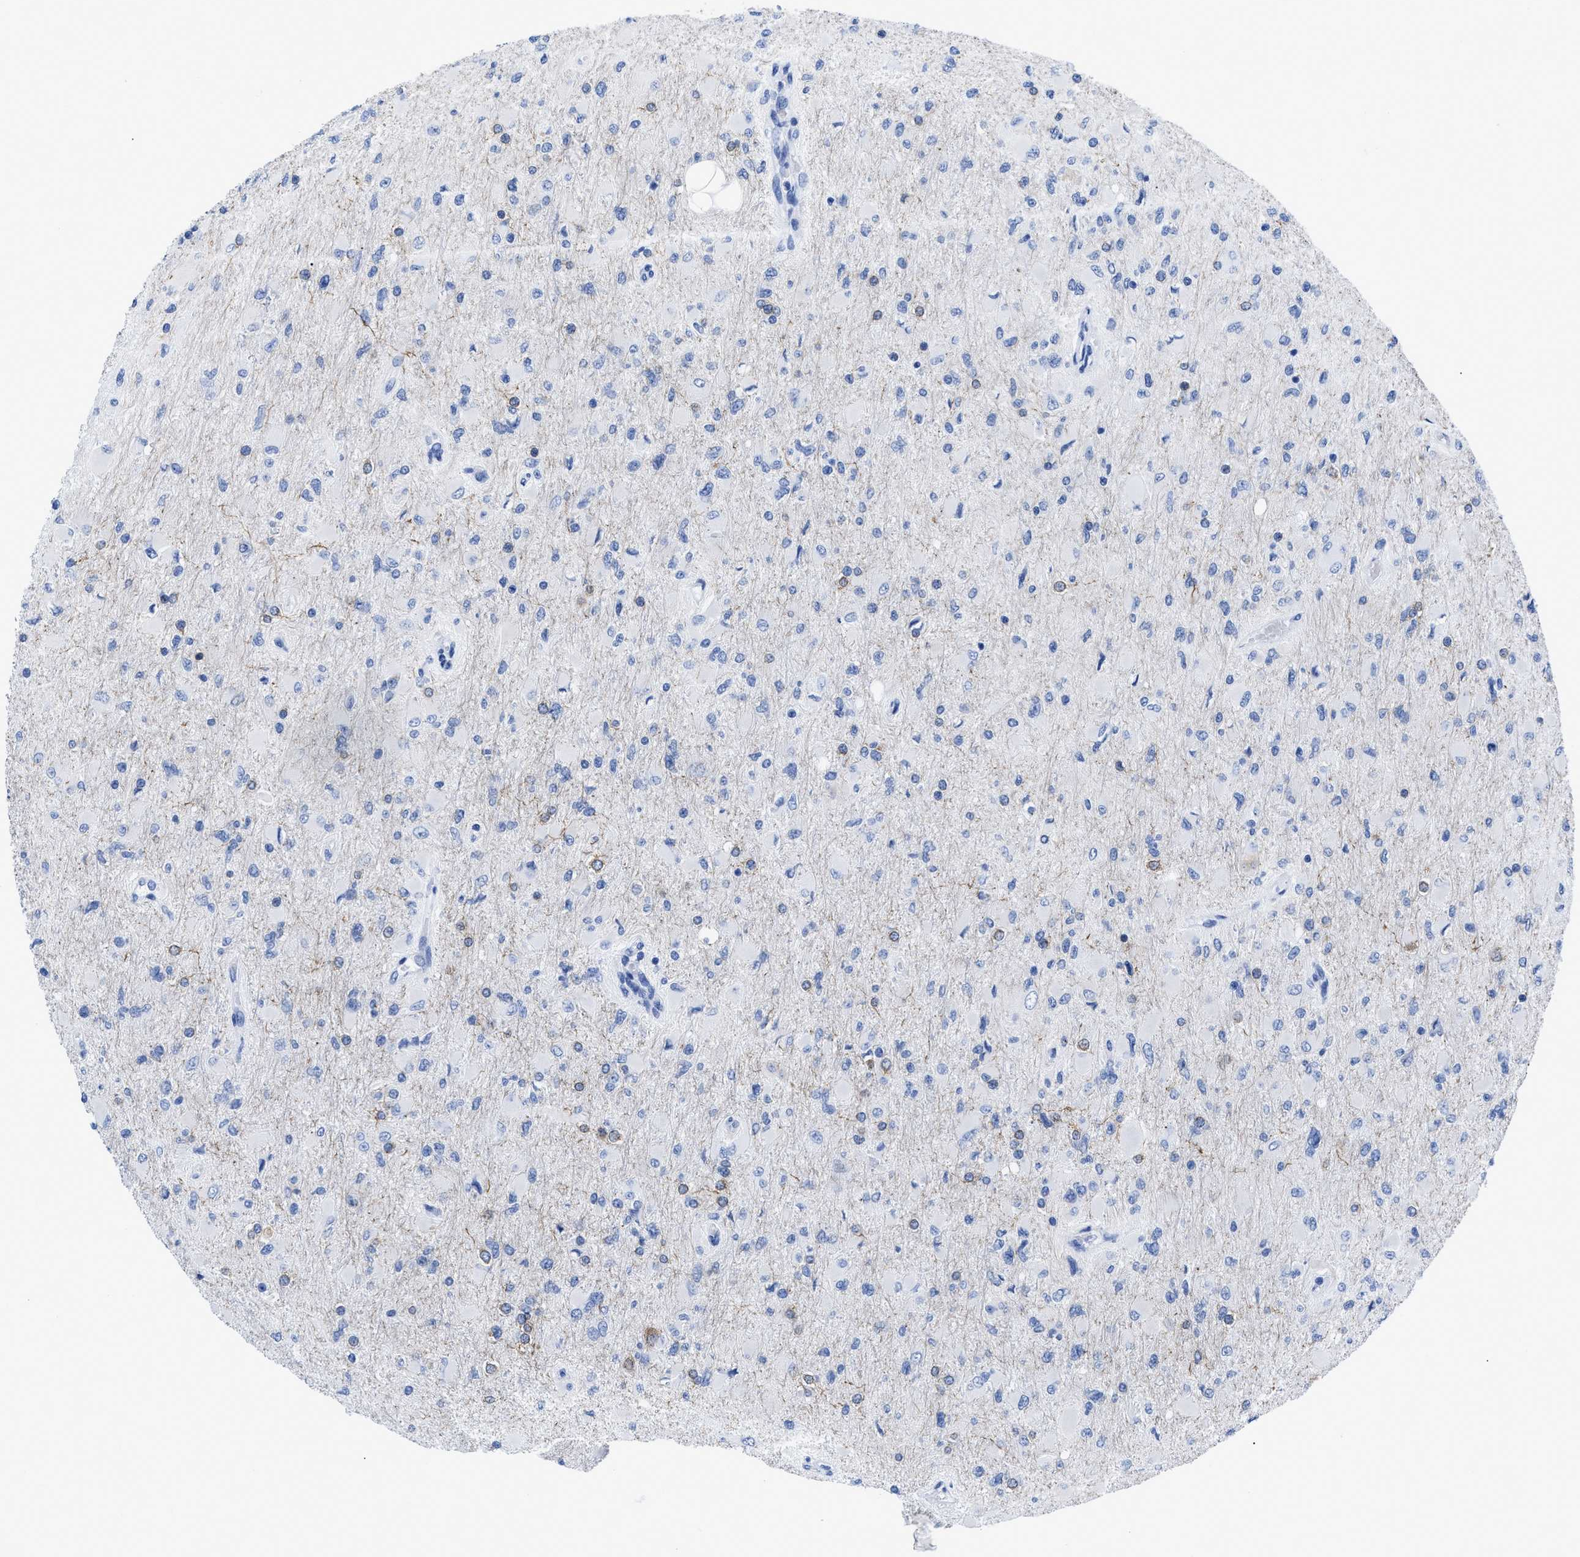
{"staining": {"intensity": "negative", "quantity": "none", "location": "none"}, "tissue": "glioma", "cell_type": "Tumor cells", "image_type": "cancer", "snomed": [{"axis": "morphology", "description": "Glioma, malignant, High grade"}, {"axis": "topography", "description": "Cerebral cortex"}], "caption": "Tumor cells are negative for brown protein staining in glioma.", "gene": "DUSP26", "patient": {"sex": "female", "age": 36}}